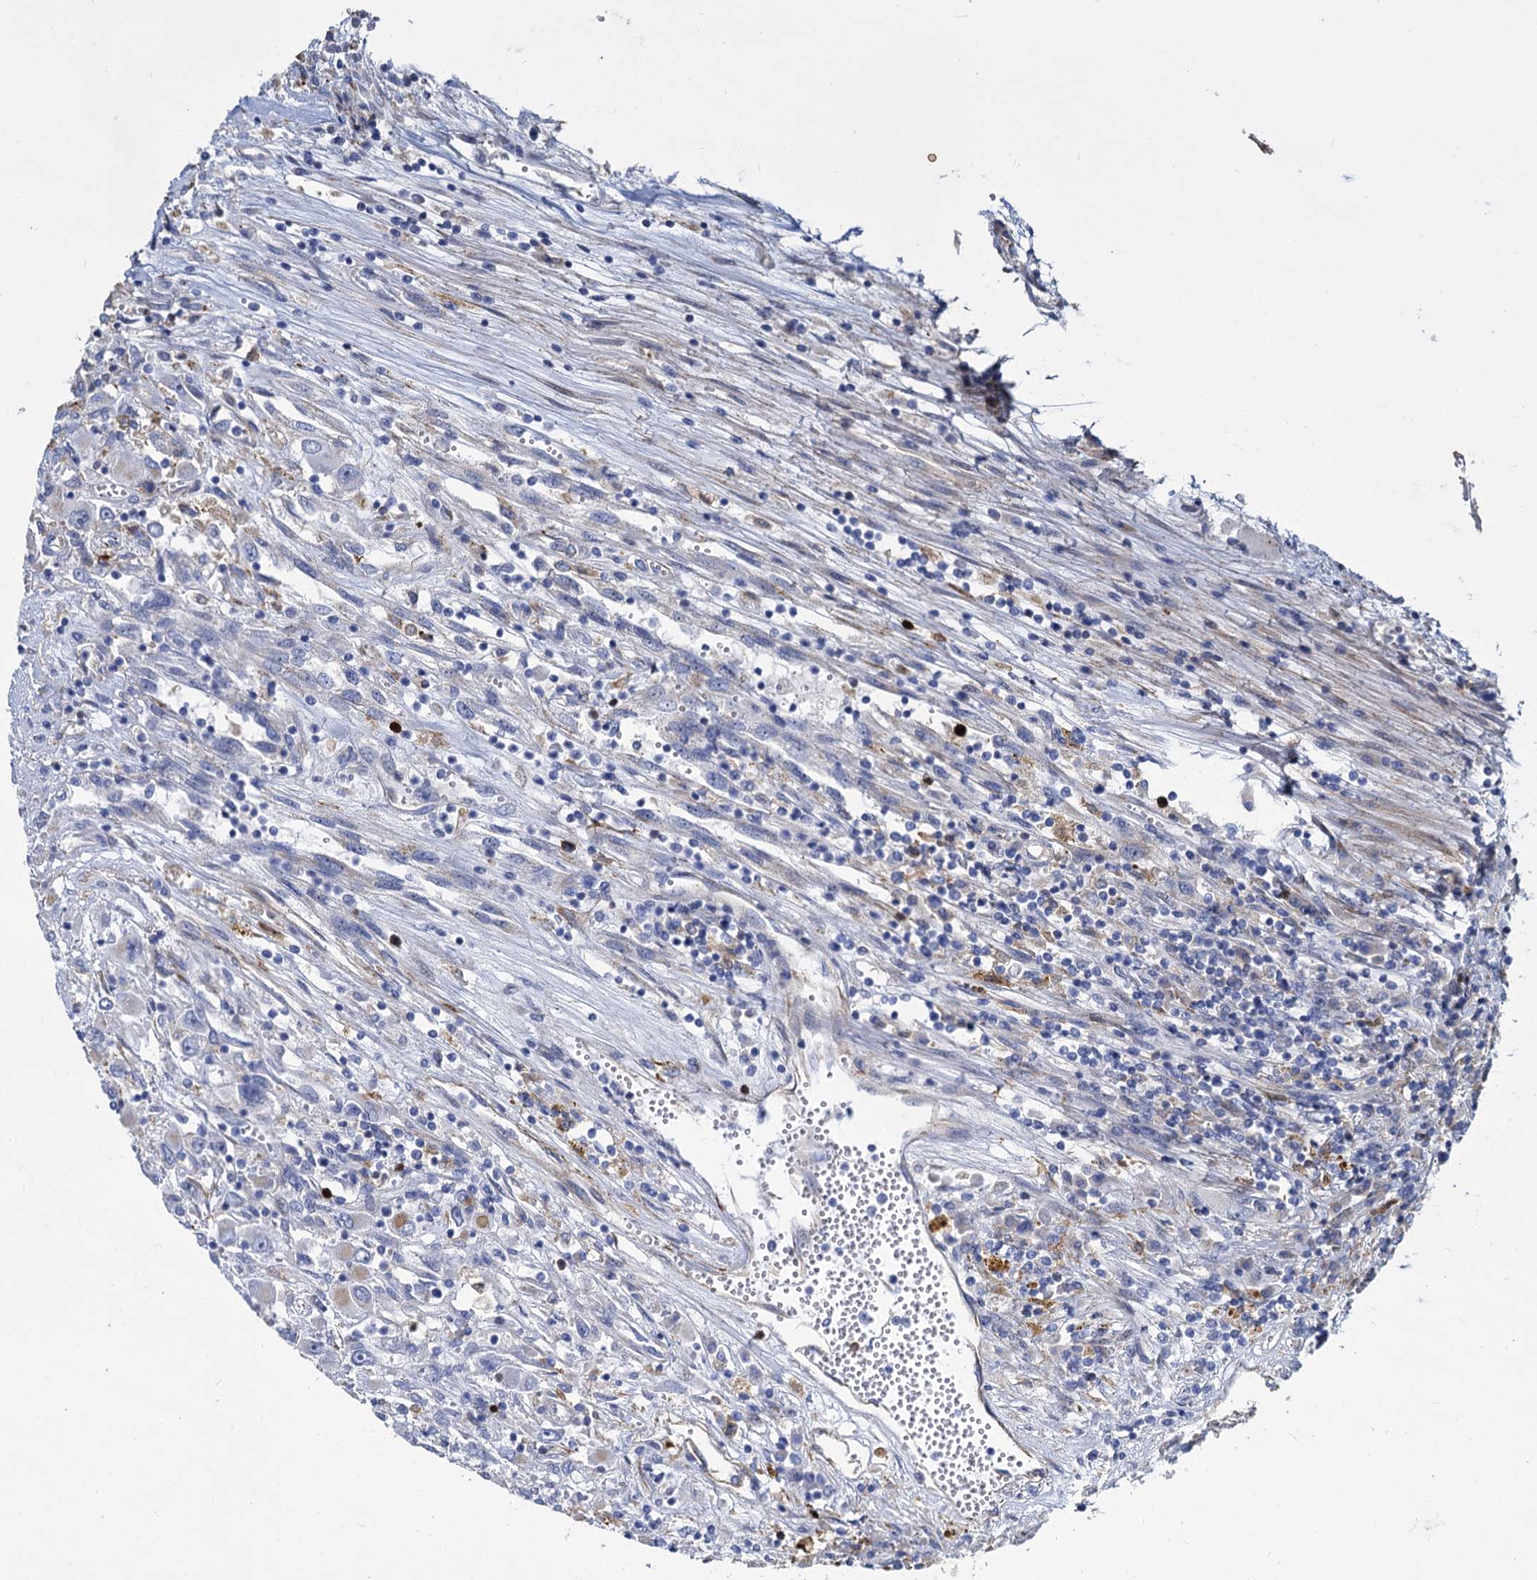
{"staining": {"intensity": "negative", "quantity": "none", "location": "none"}, "tissue": "renal cancer", "cell_type": "Tumor cells", "image_type": "cancer", "snomed": [{"axis": "morphology", "description": "Adenocarcinoma, NOS"}, {"axis": "topography", "description": "Kidney"}], "caption": "Tumor cells are negative for protein expression in human renal cancer (adenocarcinoma). (IHC, brightfield microscopy, high magnification).", "gene": "TRIM77", "patient": {"sex": "female", "age": 52}}